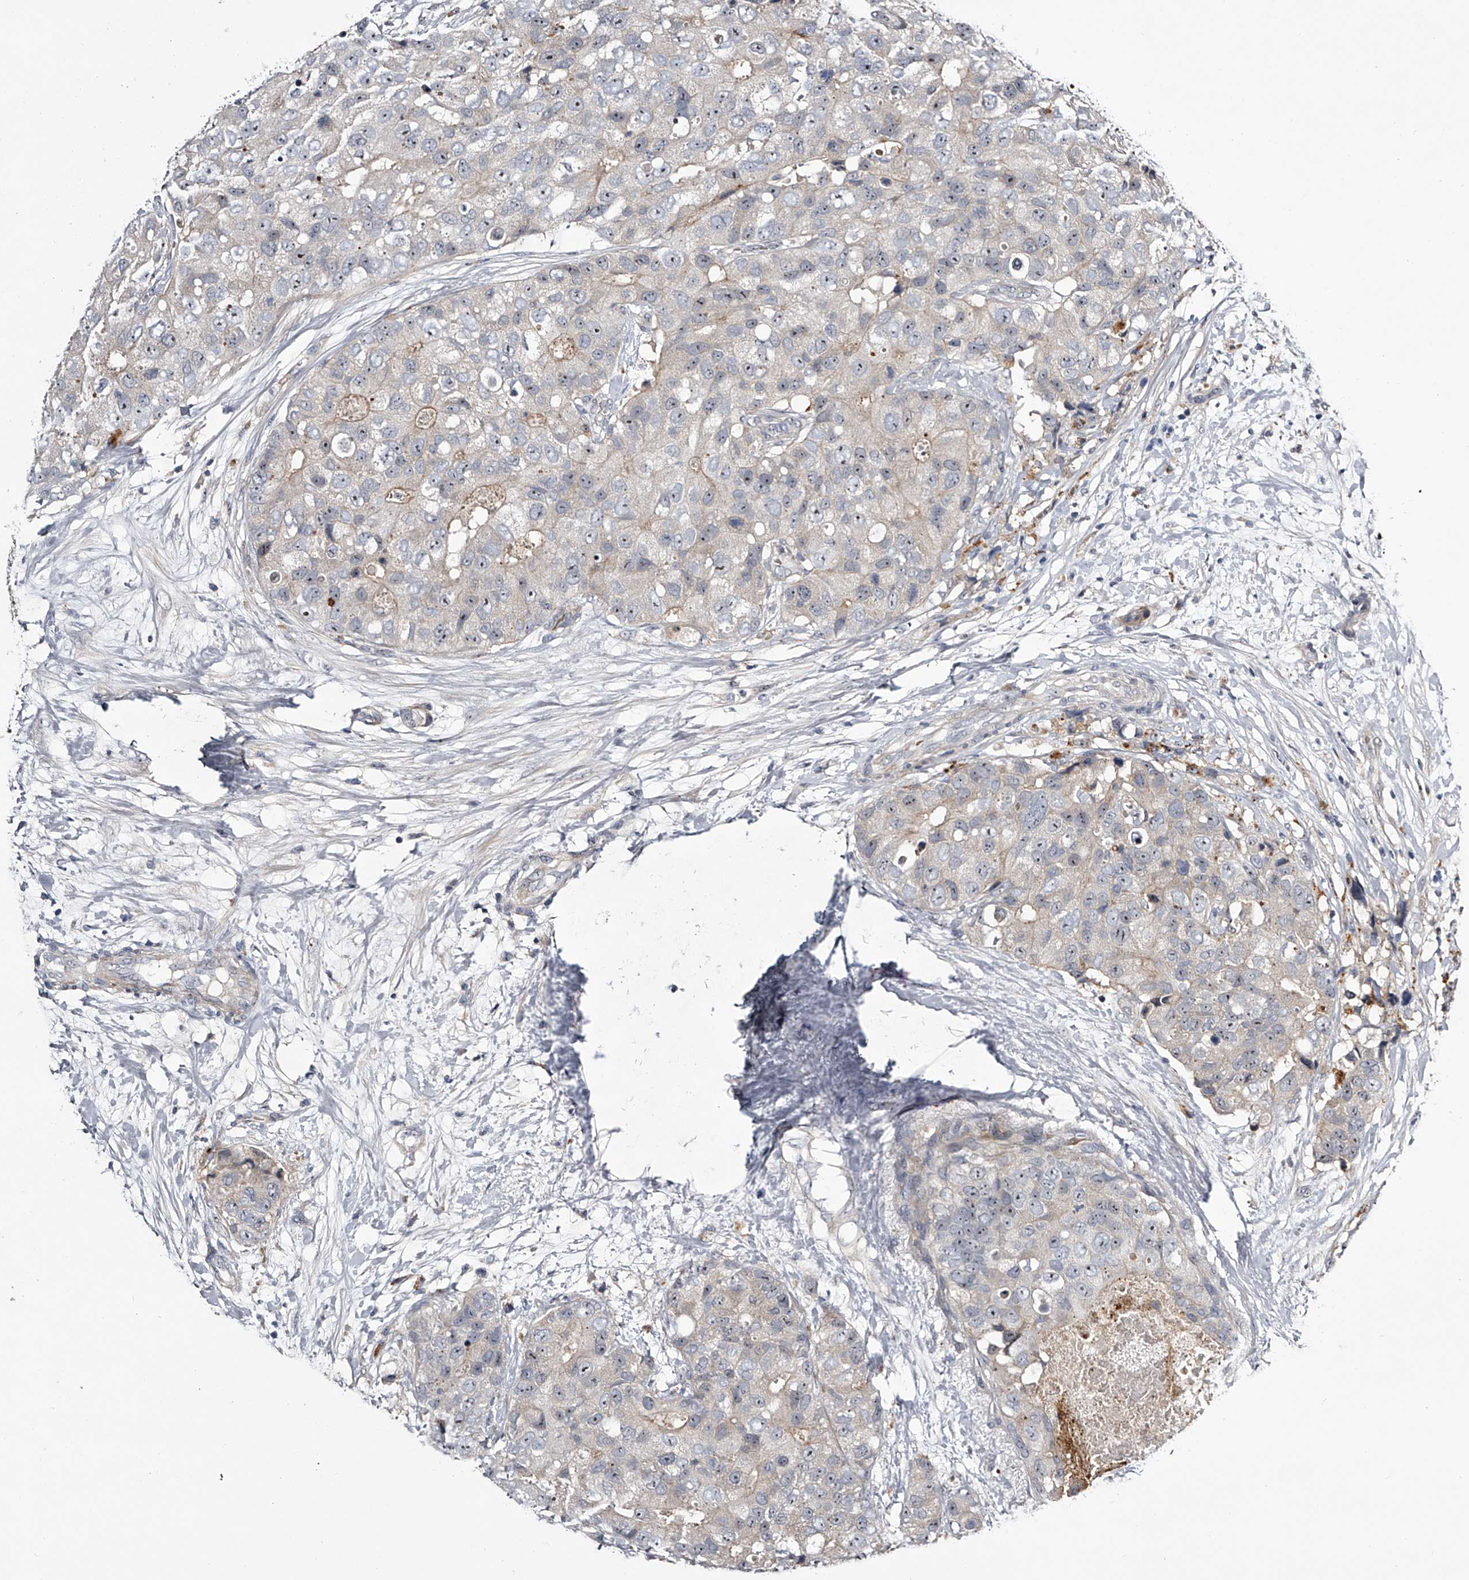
{"staining": {"intensity": "moderate", "quantity": ">75%", "location": "nuclear"}, "tissue": "breast cancer", "cell_type": "Tumor cells", "image_type": "cancer", "snomed": [{"axis": "morphology", "description": "Duct carcinoma"}, {"axis": "topography", "description": "Breast"}], "caption": "Human breast infiltrating ductal carcinoma stained with a brown dye shows moderate nuclear positive staining in approximately >75% of tumor cells.", "gene": "MDN1", "patient": {"sex": "female", "age": 62}}